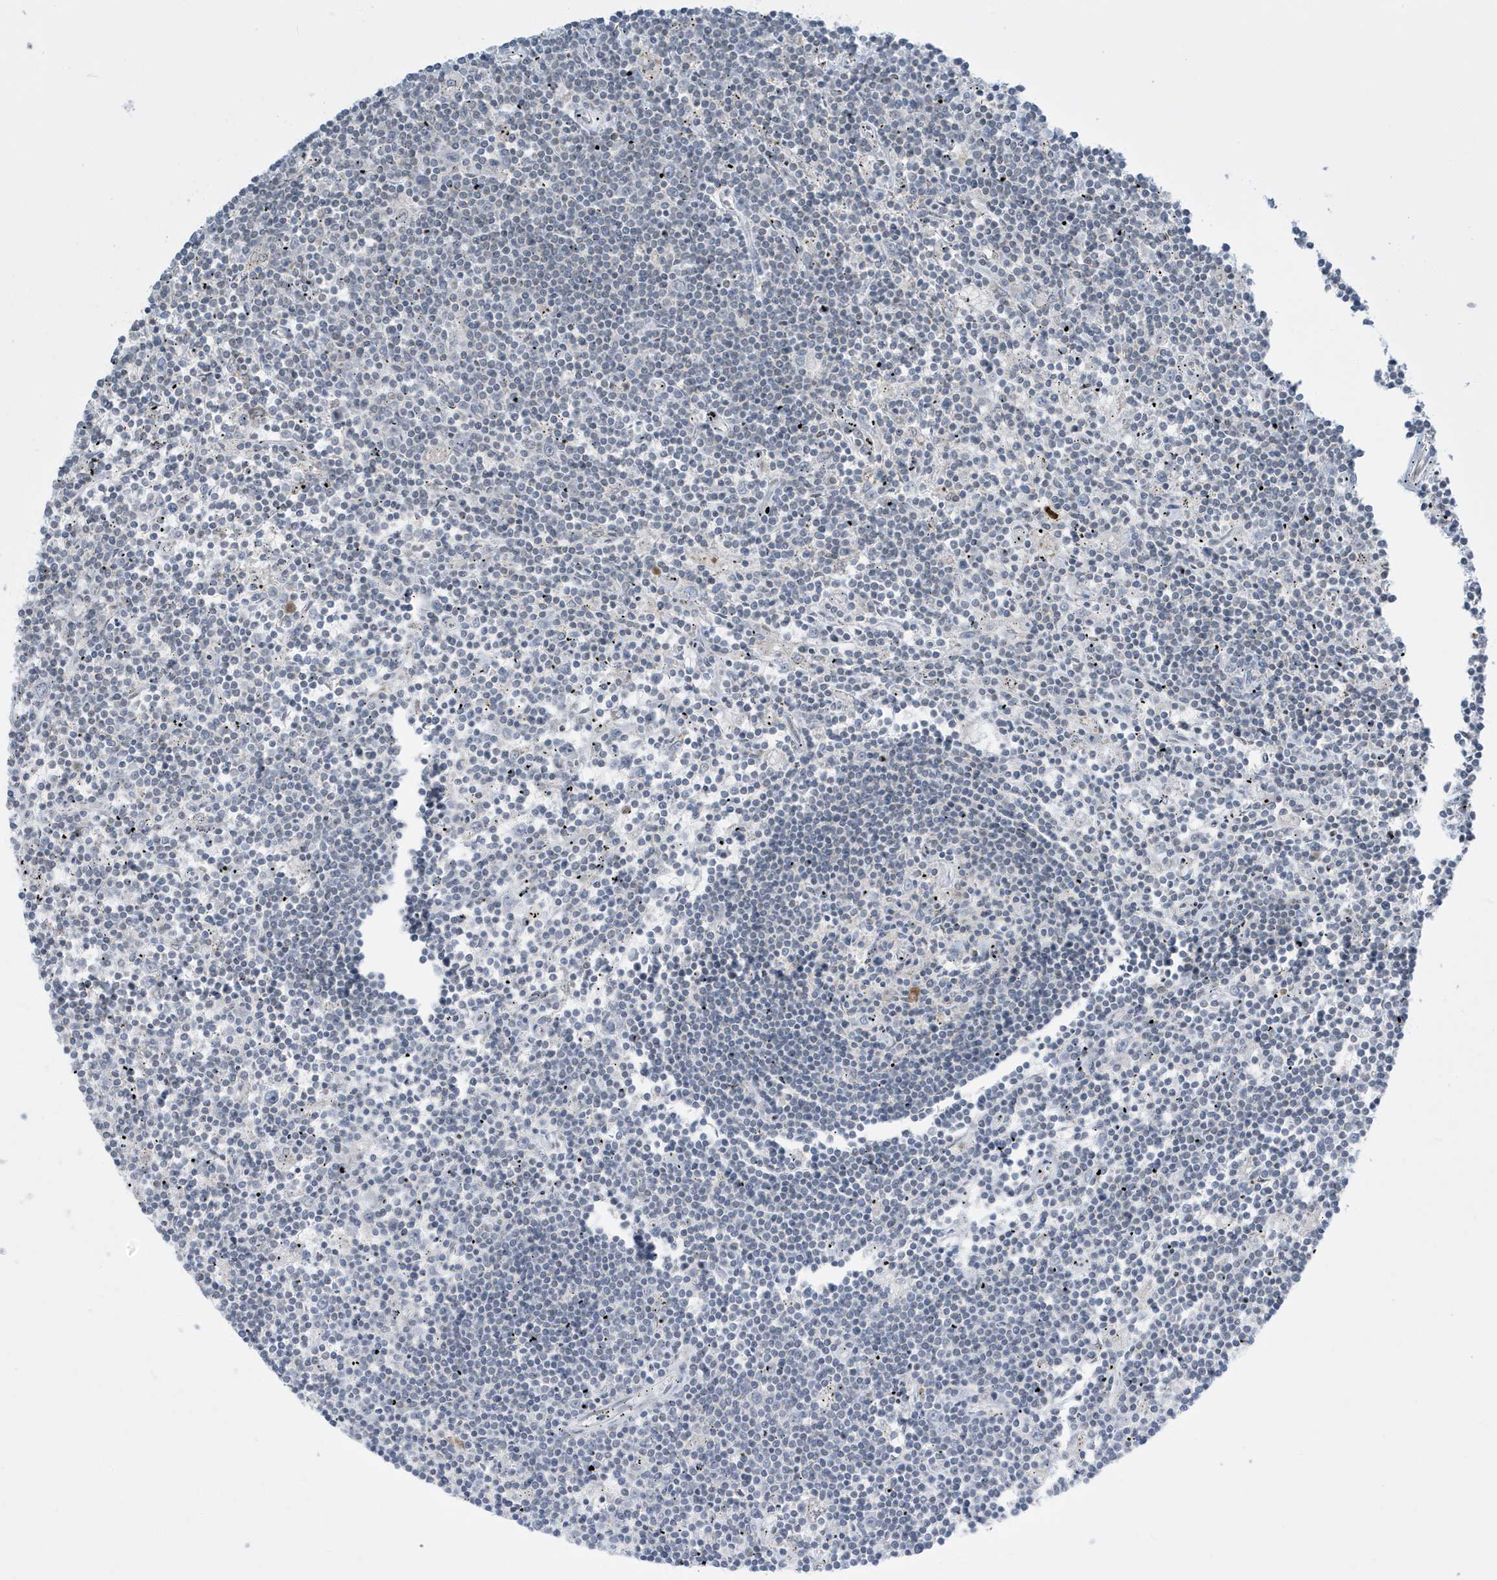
{"staining": {"intensity": "negative", "quantity": "none", "location": "none"}, "tissue": "lymphoma", "cell_type": "Tumor cells", "image_type": "cancer", "snomed": [{"axis": "morphology", "description": "Malignant lymphoma, non-Hodgkin's type, Low grade"}, {"axis": "topography", "description": "Spleen"}], "caption": "An immunohistochemistry image of malignant lymphoma, non-Hodgkin's type (low-grade) is shown. There is no staining in tumor cells of malignant lymphoma, non-Hodgkin's type (low-grade). (Stains: DAB immunohistochemistry (IHC) with hematoxylin counter stain, Microscopy: brightfield microscopy at high magnification).", "gene": "FNDC1", "patient": {"sex": "male", "age": 76}}